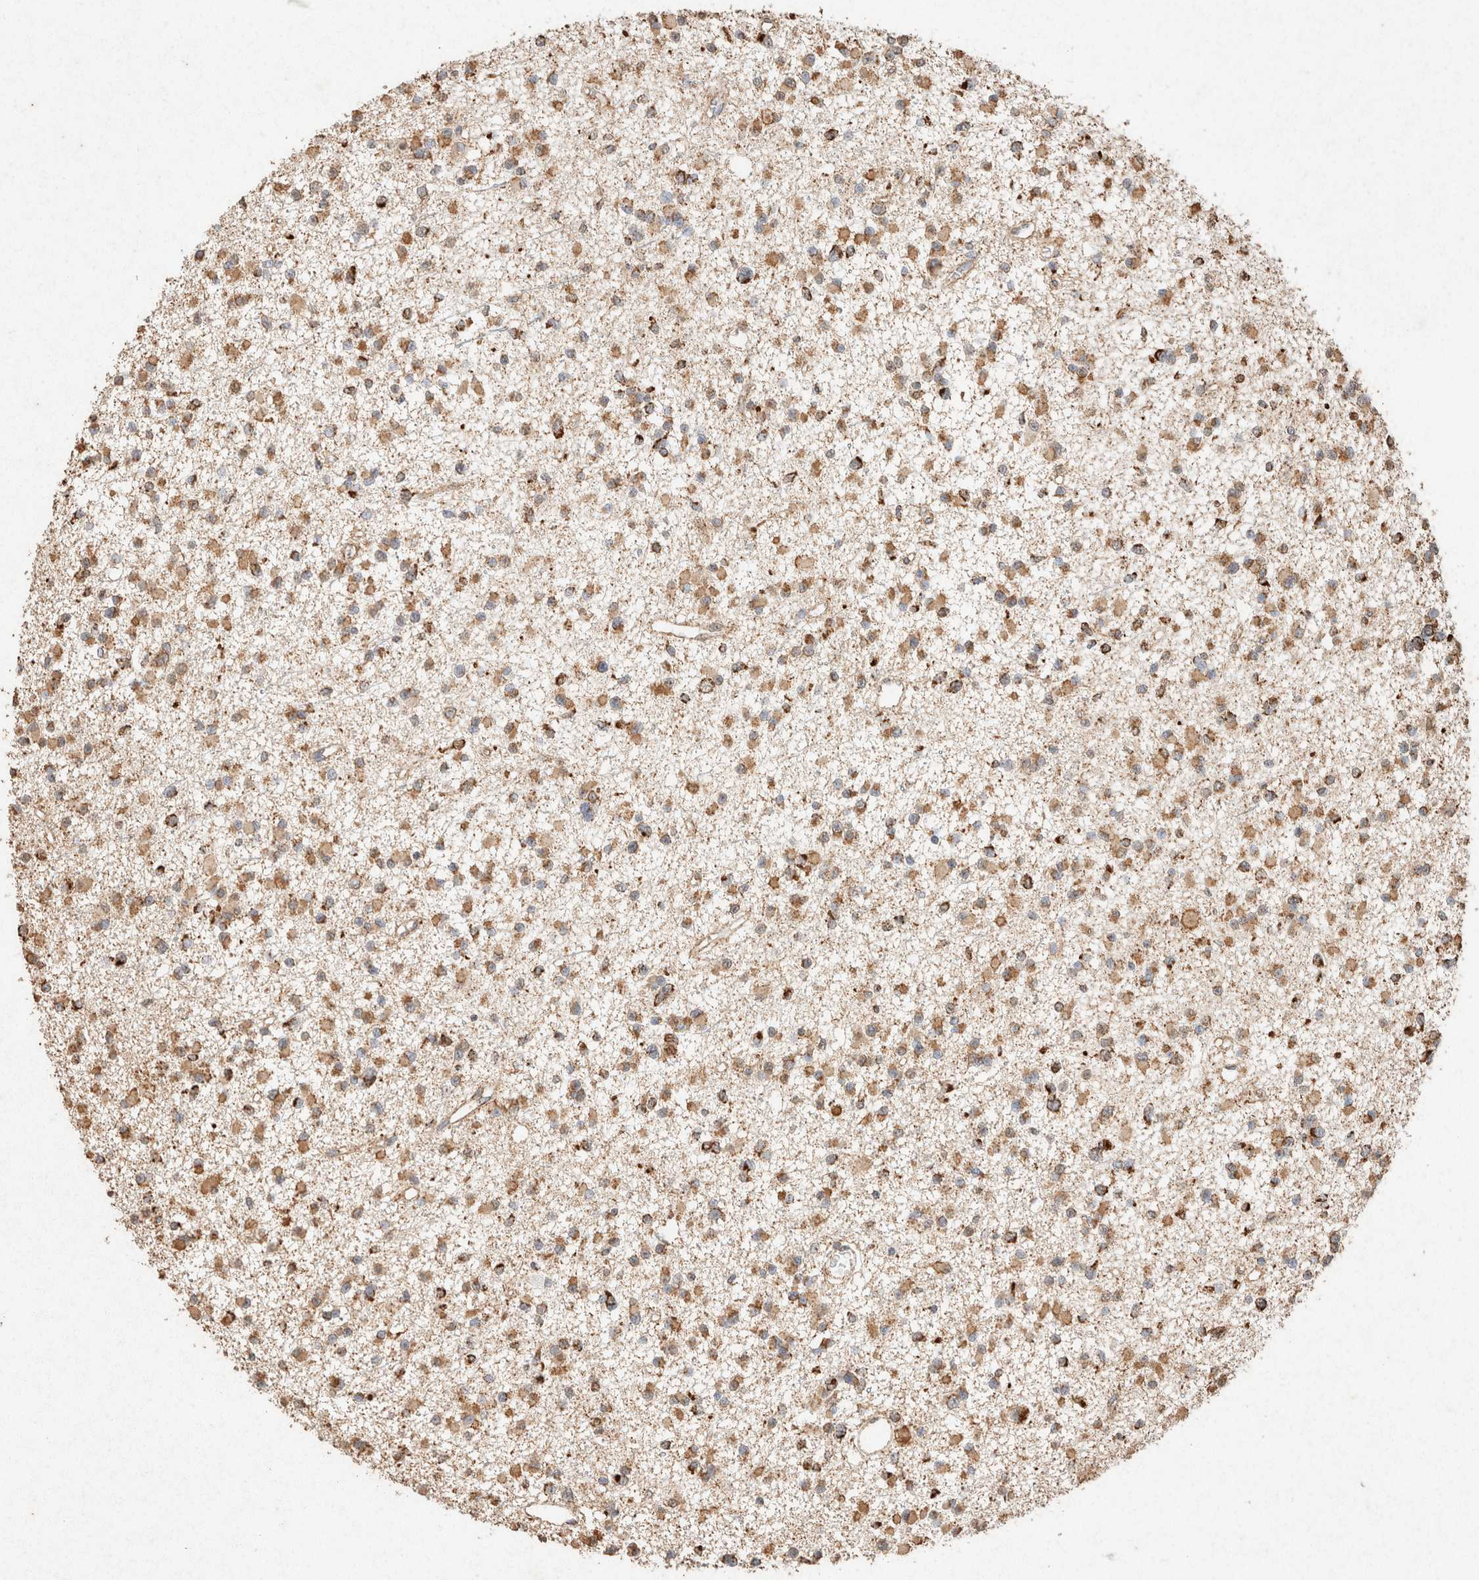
{"staining": {"intensity": "moderate", "quantity": ">75%", "location": "cytoplasmic/membranous"}, "tissue": "glioma", "cell_type": "Tumor cells", "image_type": "cancer", "snomed": [{"axis": "morphology", "description": "Glioma, malignant, Low grade"}, {"axis": "topography", "description": "Brain"}], "caption": "Glioma stained with a protein marker demonstrates moderate staining in tumor cells.", "gene": "SDC2", "patient": {"sex": "female", "age": 22}}